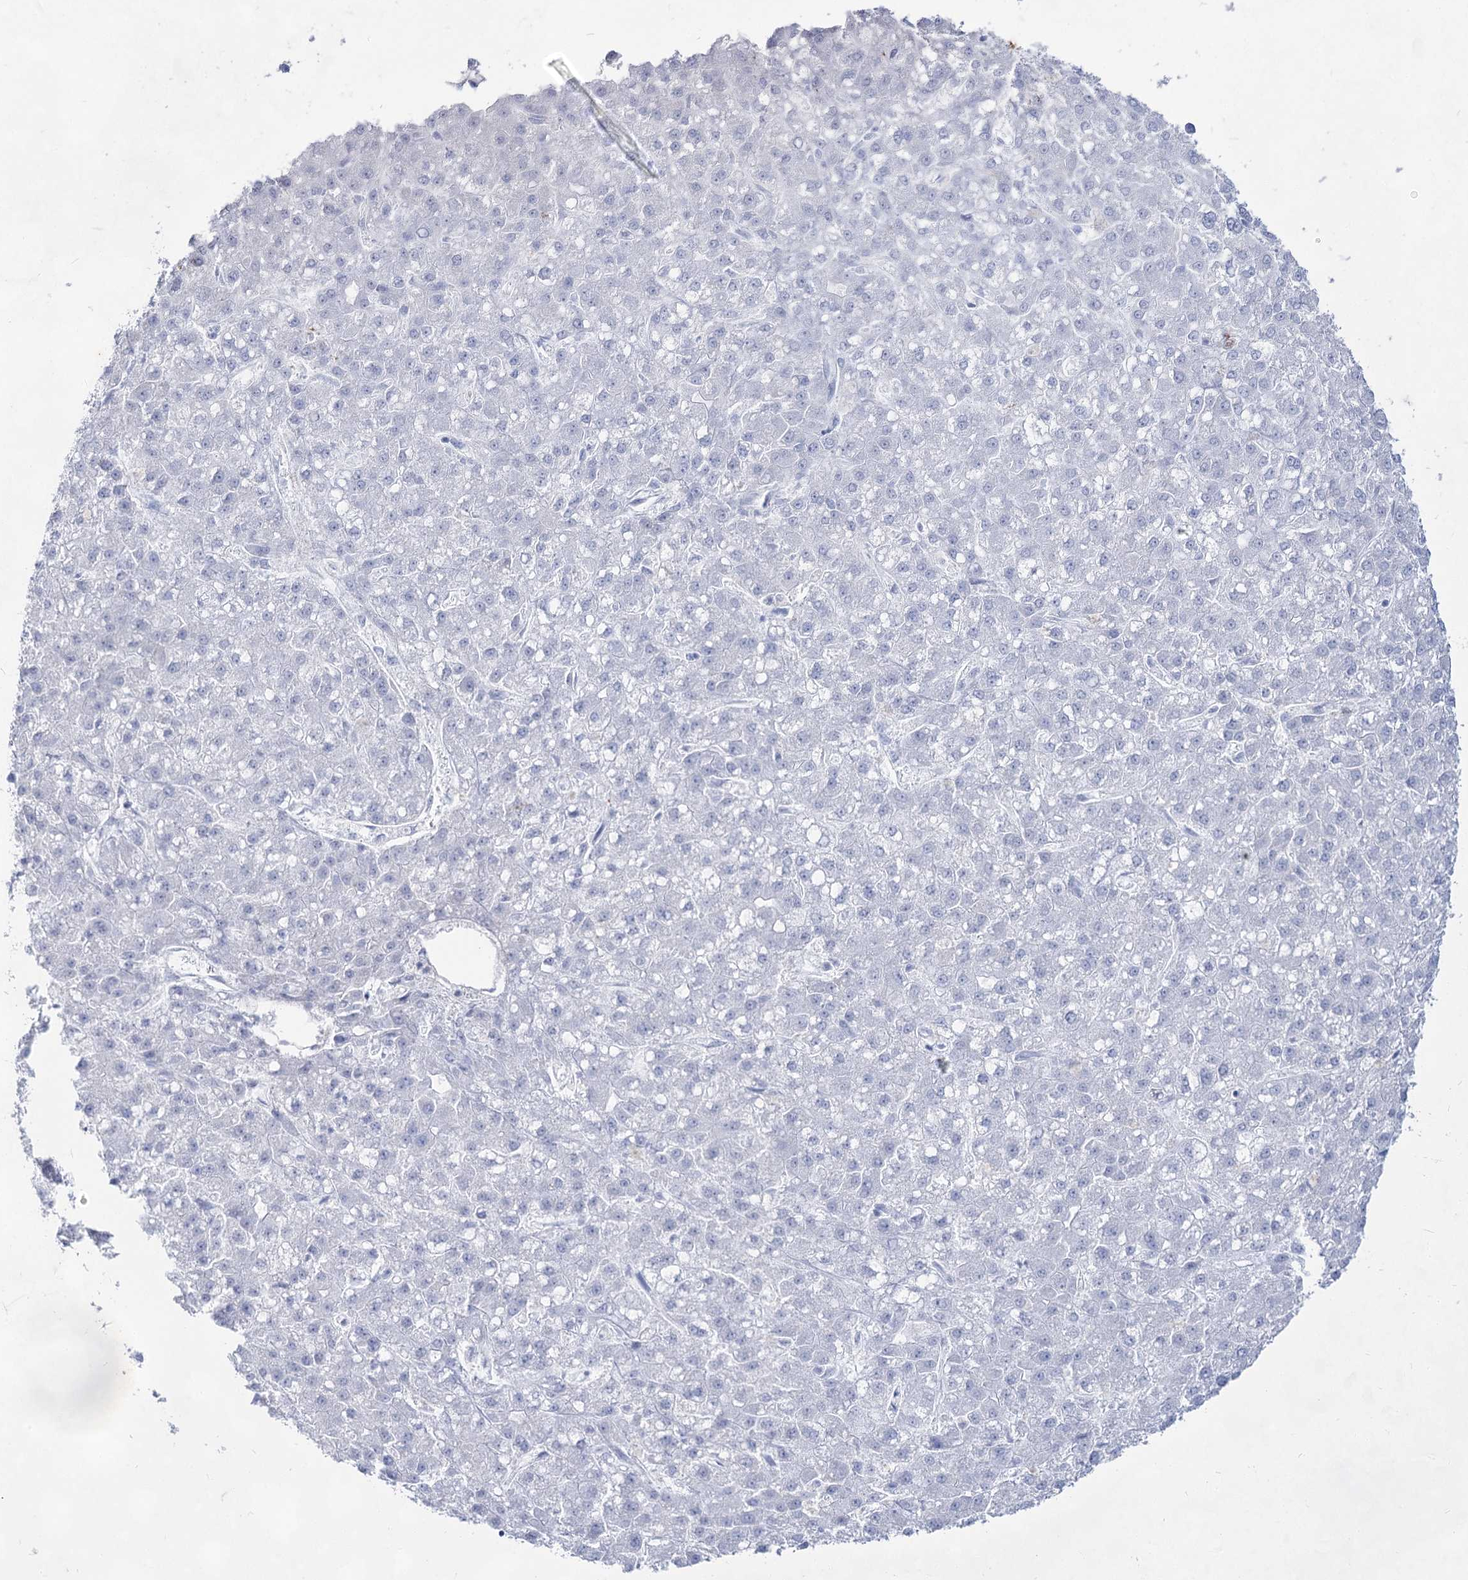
{"staining": {"intensity": "negative", "quantity": "none", "location": "none"}, "tissue": "liver cancer", "cell_type": "Tumor cells", "image_type": "cancer", "snomed": [{"axis": "morphology", "description": "Carcinoma, Hepatocellular, NOS"}, {"axis": "topography", "description": "Liver"}], "caption": "IHC photomicrograph of neoplastic tissue: liver cancer (hepatocellular carcinoma) stained with DAB displays no significant protein expression in tumor cells.", "gene": "ACRV1", "patient": {"sex": "male", "age": 67}}